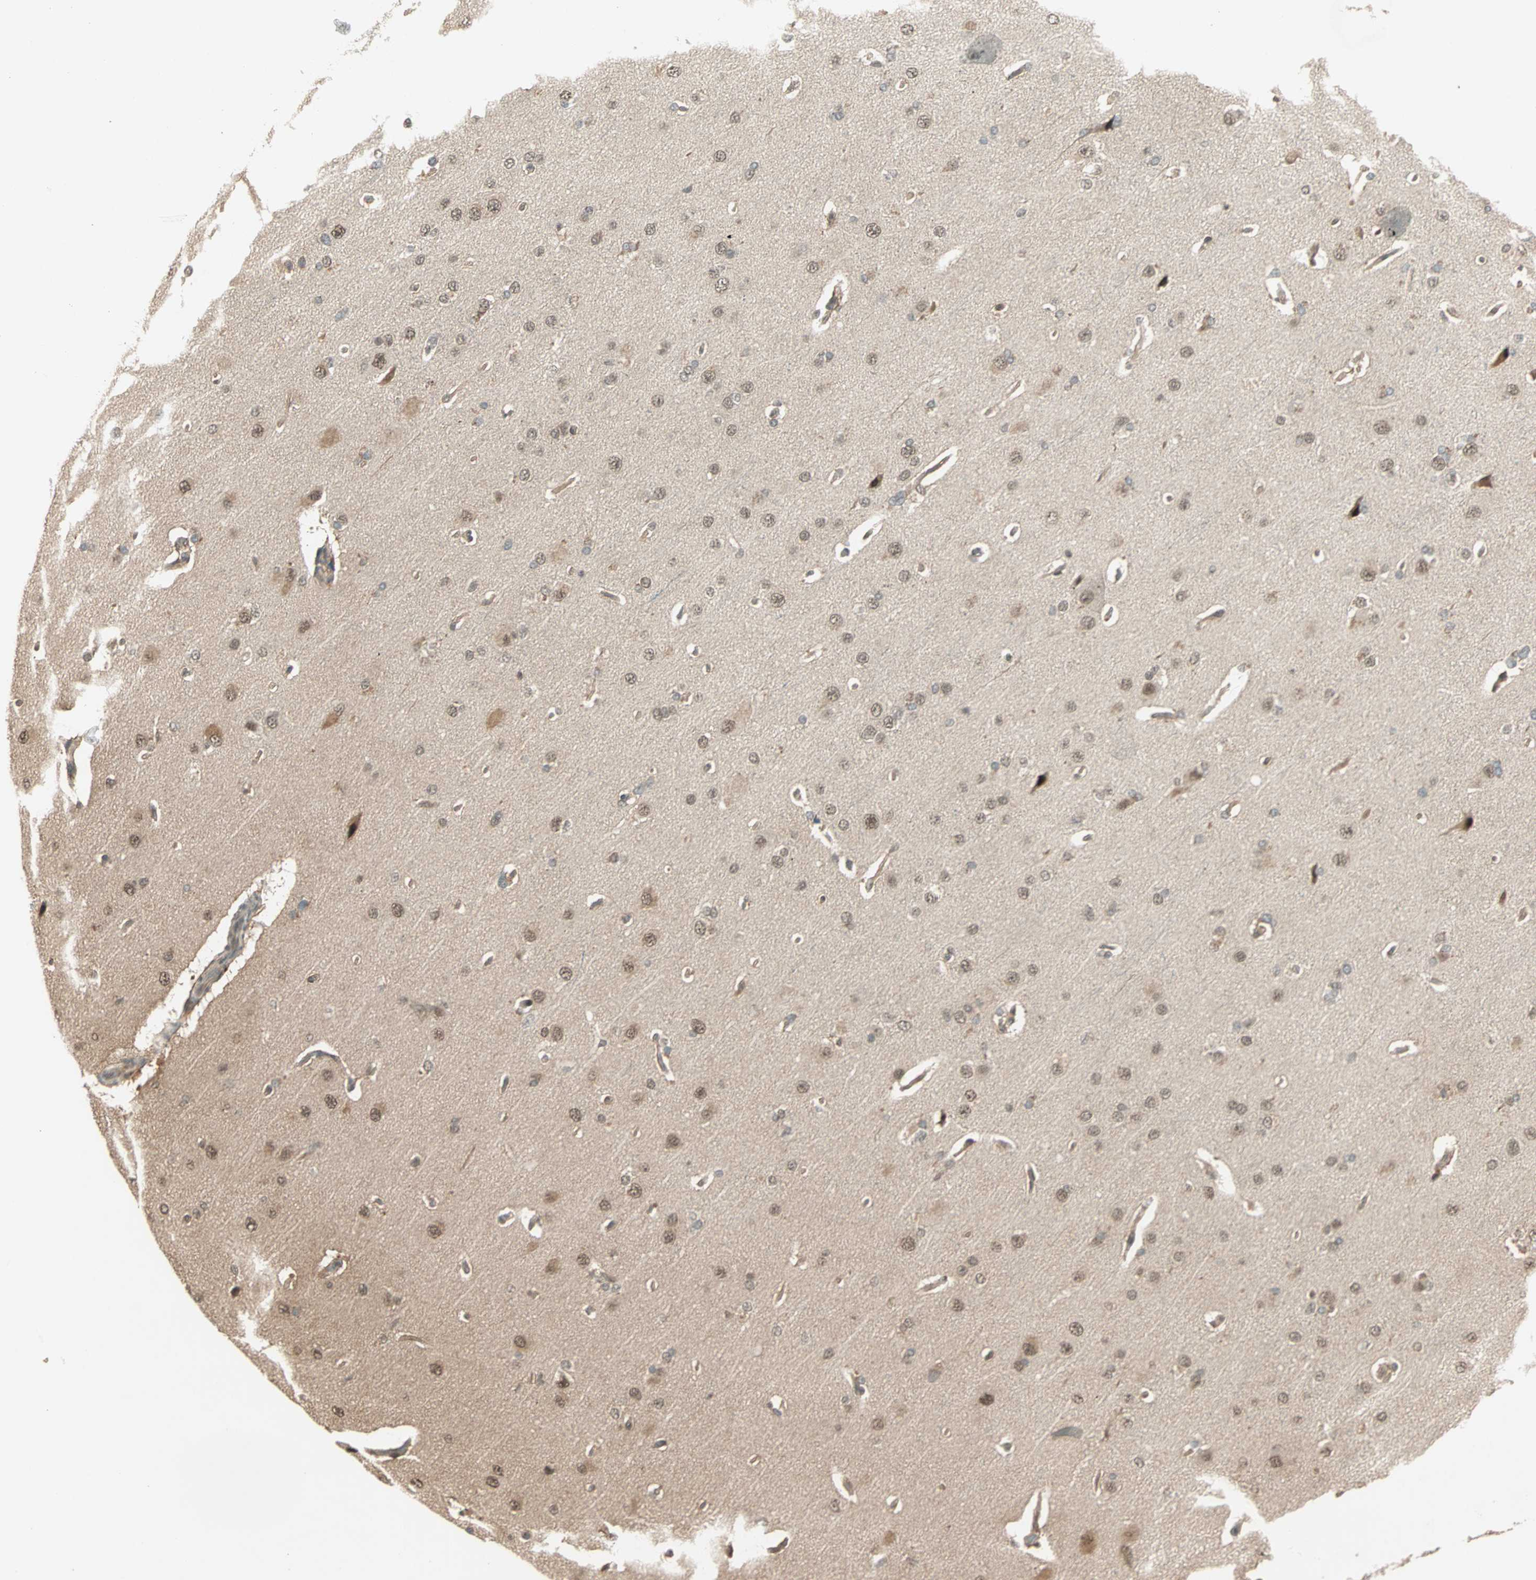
{"staining": {"intensity": "weak", "quantity": ">75%", "location": "cytoplasmic/membranous"}, "tissue": "cerebral cortex", "cell_type": "Endothelial cells", "image_type": "normal", "snomed": [{"axis": "morphology", "description": "Normal tissue, NOS"}, {"axis": "topography", "description": "Cerebral cortex"}], "caption": "DAB immunohistochemical staining of normal human cerebral cortex exhibits weak cytoplasmic/membranous protein expression in about >75% of endothelial cells. (IHC, brightfield microscopy, high magnification).", "gene": "ZNF701", "patient": {"sex": "male", "age": 62}}